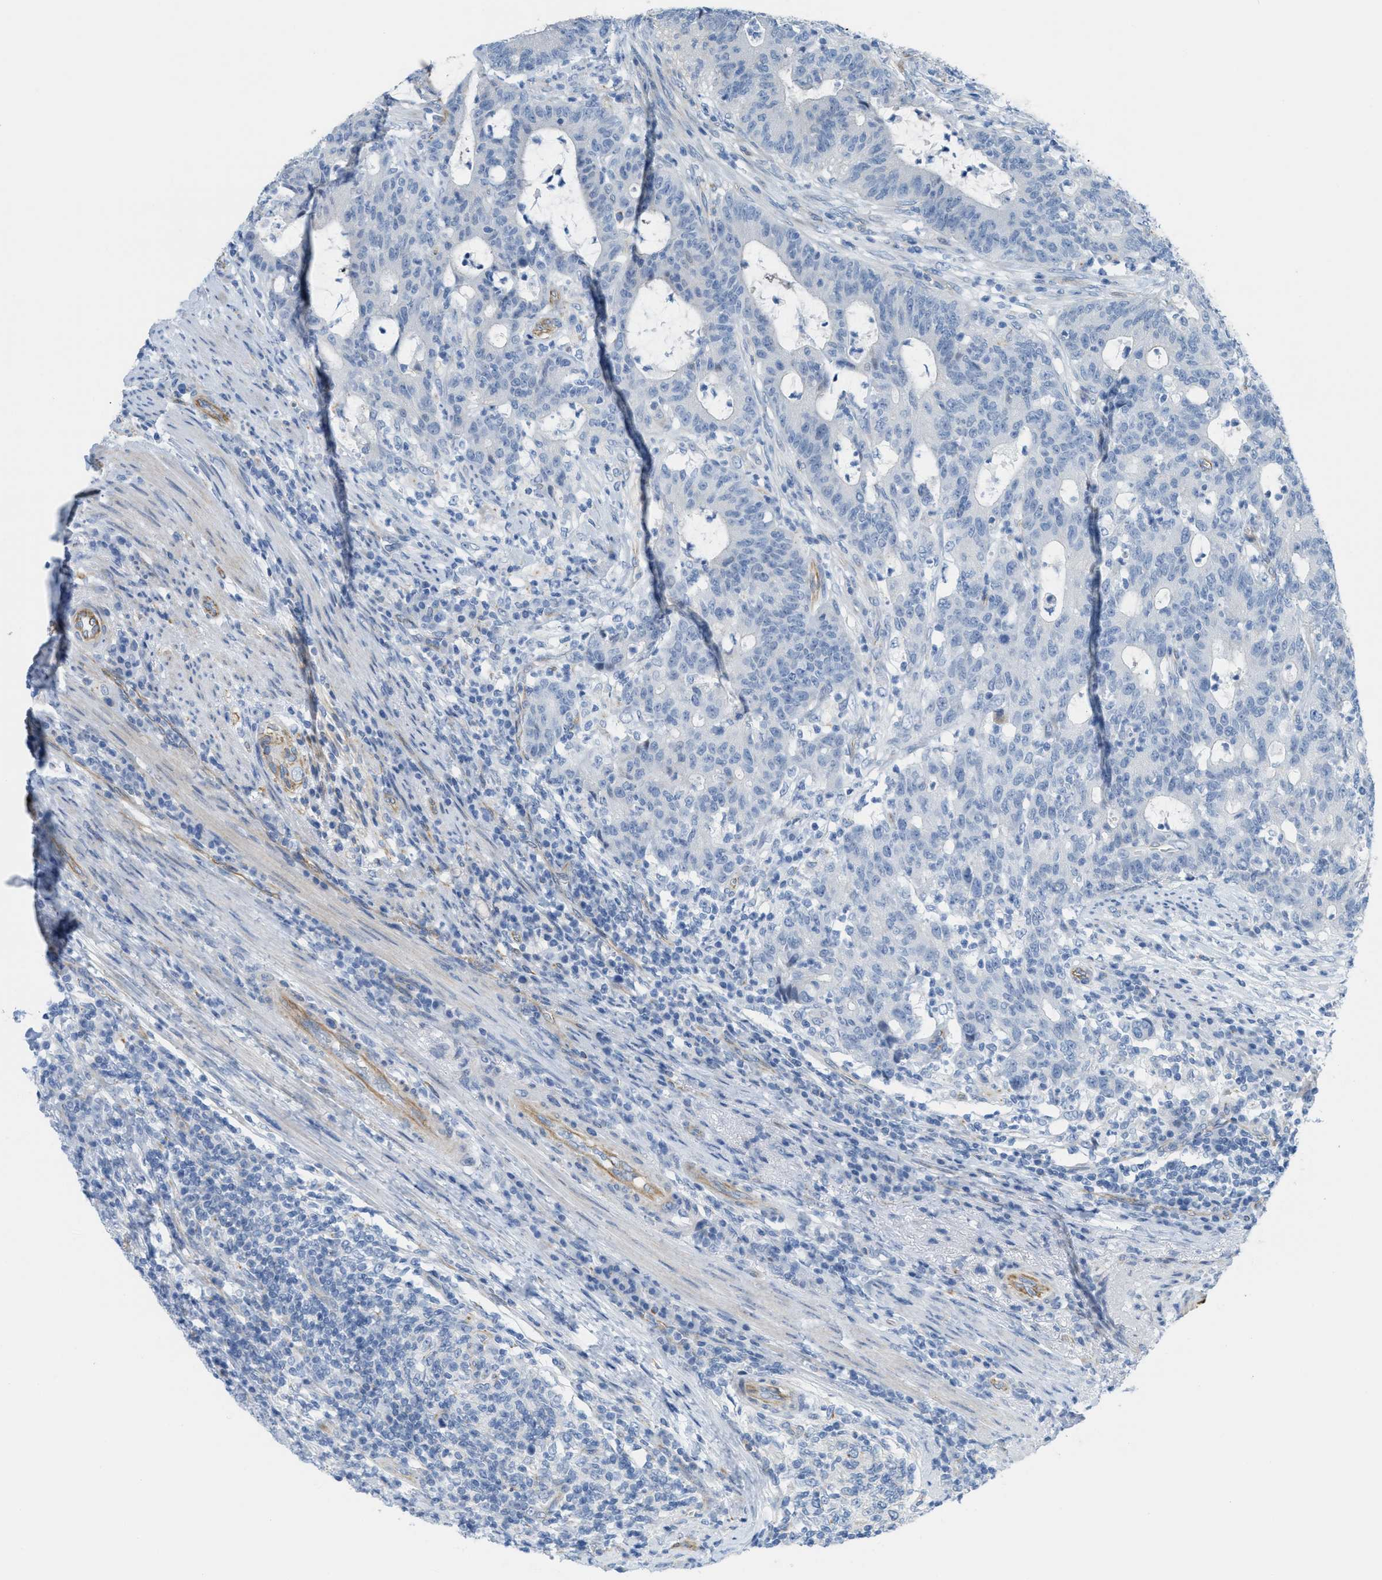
{"staining": {"intensity": "negative", "quantity": "none", "location": "none"}, "tissue": "colorectal cancer", "cell_type": "Tumor cells", "image_type": "cancer", "snomed": [{"axis": "morphology", "description": "Normal tissue, NOS"}, {"axis": "morphology", "description": "Adenocarcinoma, NOS"}, {"axis": "topography", "description": "Colon"}], "caption": "There is no significant expression in tumor cells of colorectal adenocarcinoma.", "gene": "SLC12A1", "patient": {"sex": "female", "age": 75}}